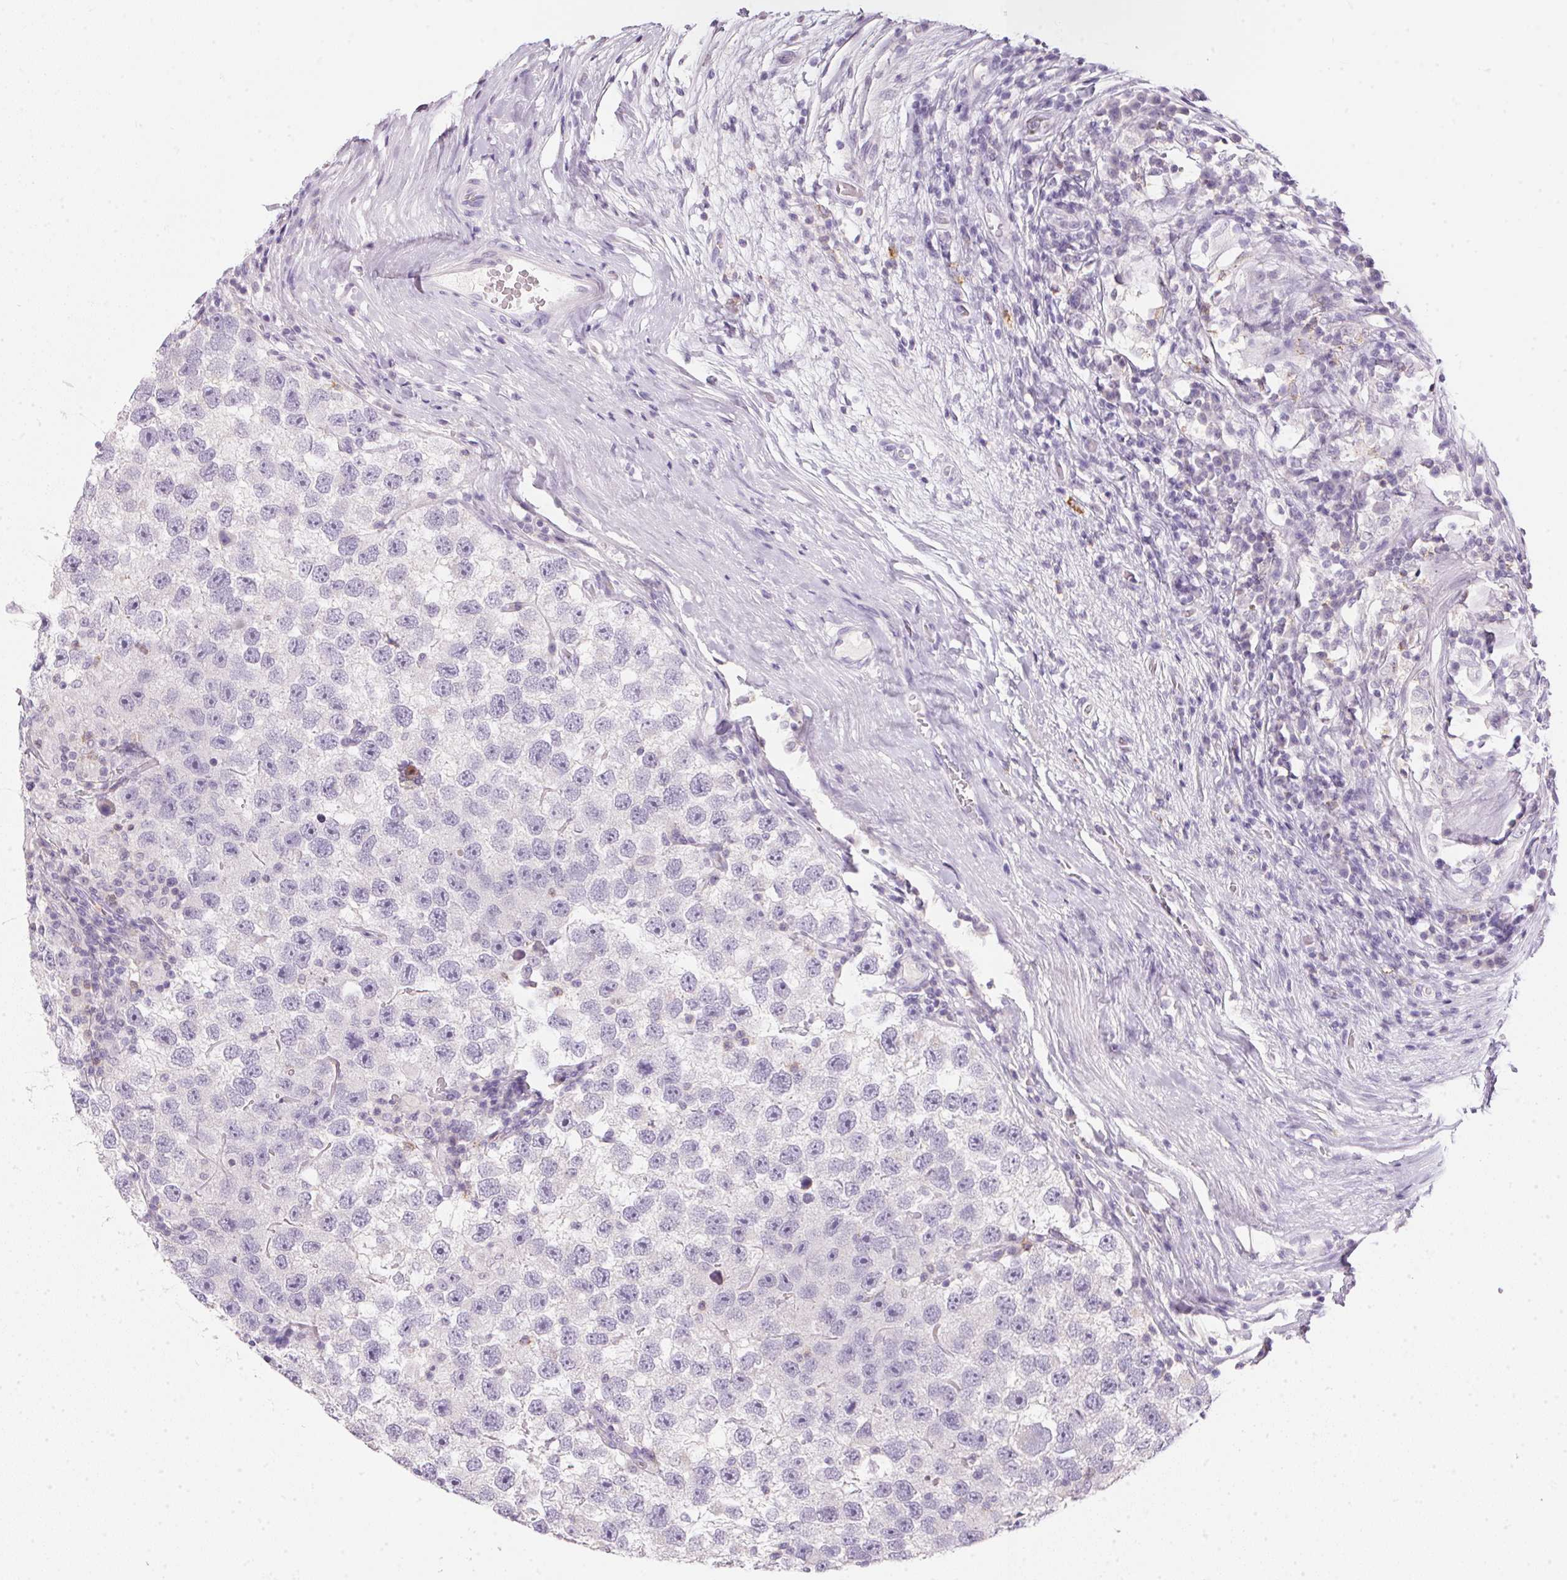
{"staining": {"intensity": "negative", "quantity": "none", "location": "none"}, "tissue": "testis cancer", "cell_type": "Tumor cells", "image_type": "cancer", "snomed": [{"axis": "morphology", "description": "Seminoma, NOS"}, {"axis": "topography", "description": "Testis"}], "caption": "IHC histopathology image of human testis cancer stained for a protein (brown), which displays no expression in tumor cells. The staining was performed using DAB to visualize the protein expression in brown, while the nuclei were stained in blue with hematoxylin (Magnification: 20x).", "gene": "ECPAS", "patient": {"sex": "male", "age": 26}}